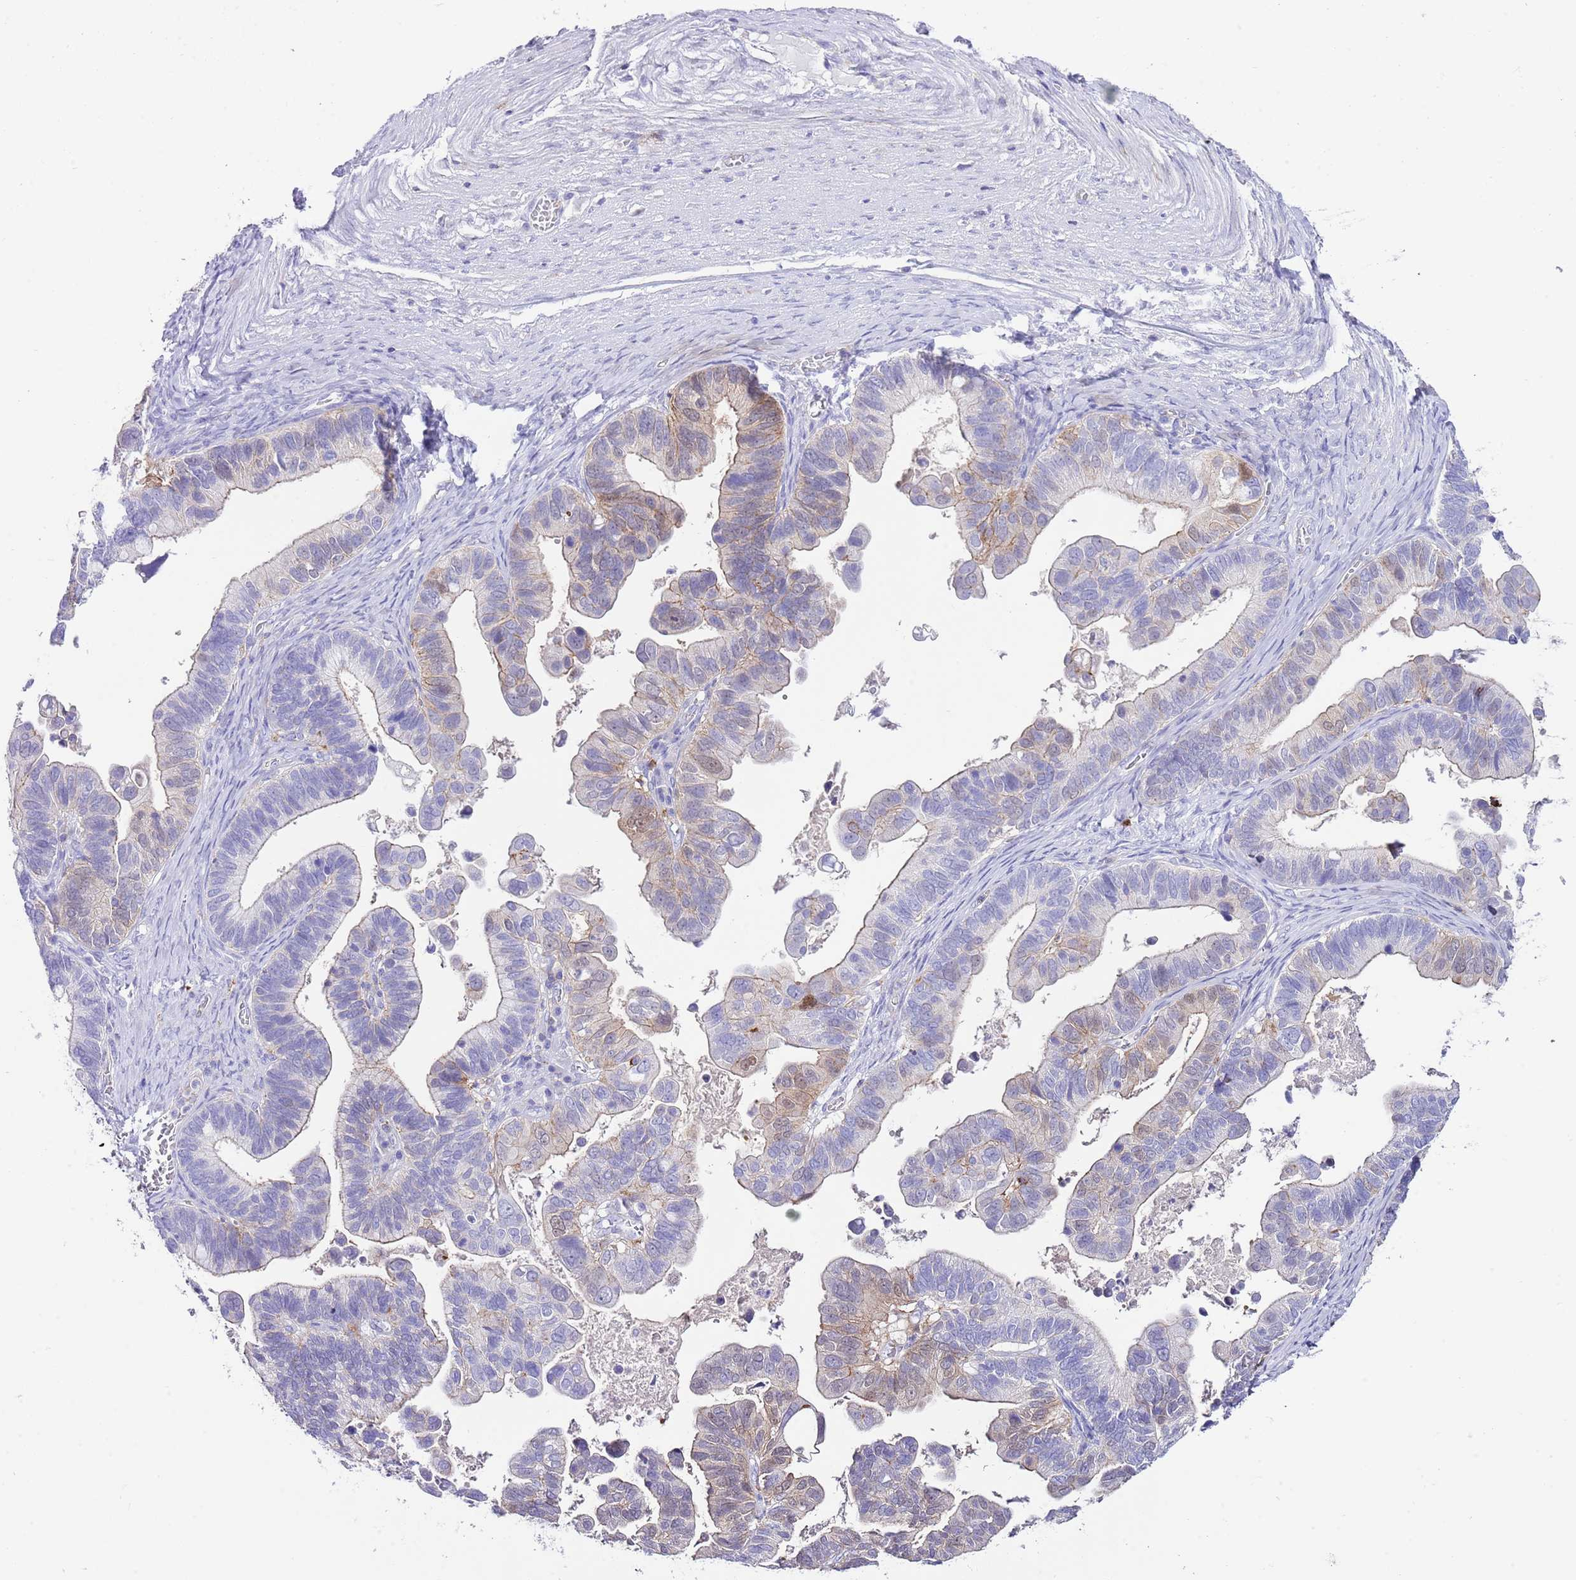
{"staining": {"intensity": "weak", "quantity": "25%-75%", "location": "cytoplasmic/membranous"}, "tissue": "ovarian cancer", "cell_type": "Tumor cells", "image_type": "cancer", "snomed": [{"axis": "morphology", "description": "Cystadenocarcinoma, serous, NOS"}, {"axis": "topography", "description": "Ovary"}], "caption": "Tumor cells reveal low levels of weak cytoplasmic/membranous staining in about 25%-75% of cells in human ovarian serous cystadenocarcinoma. The protein of interest is shown in brown color, while the nuclei are stained blue.", "gene": "ALDH3A1", "patient": {"sex": "female", "age": 56}}